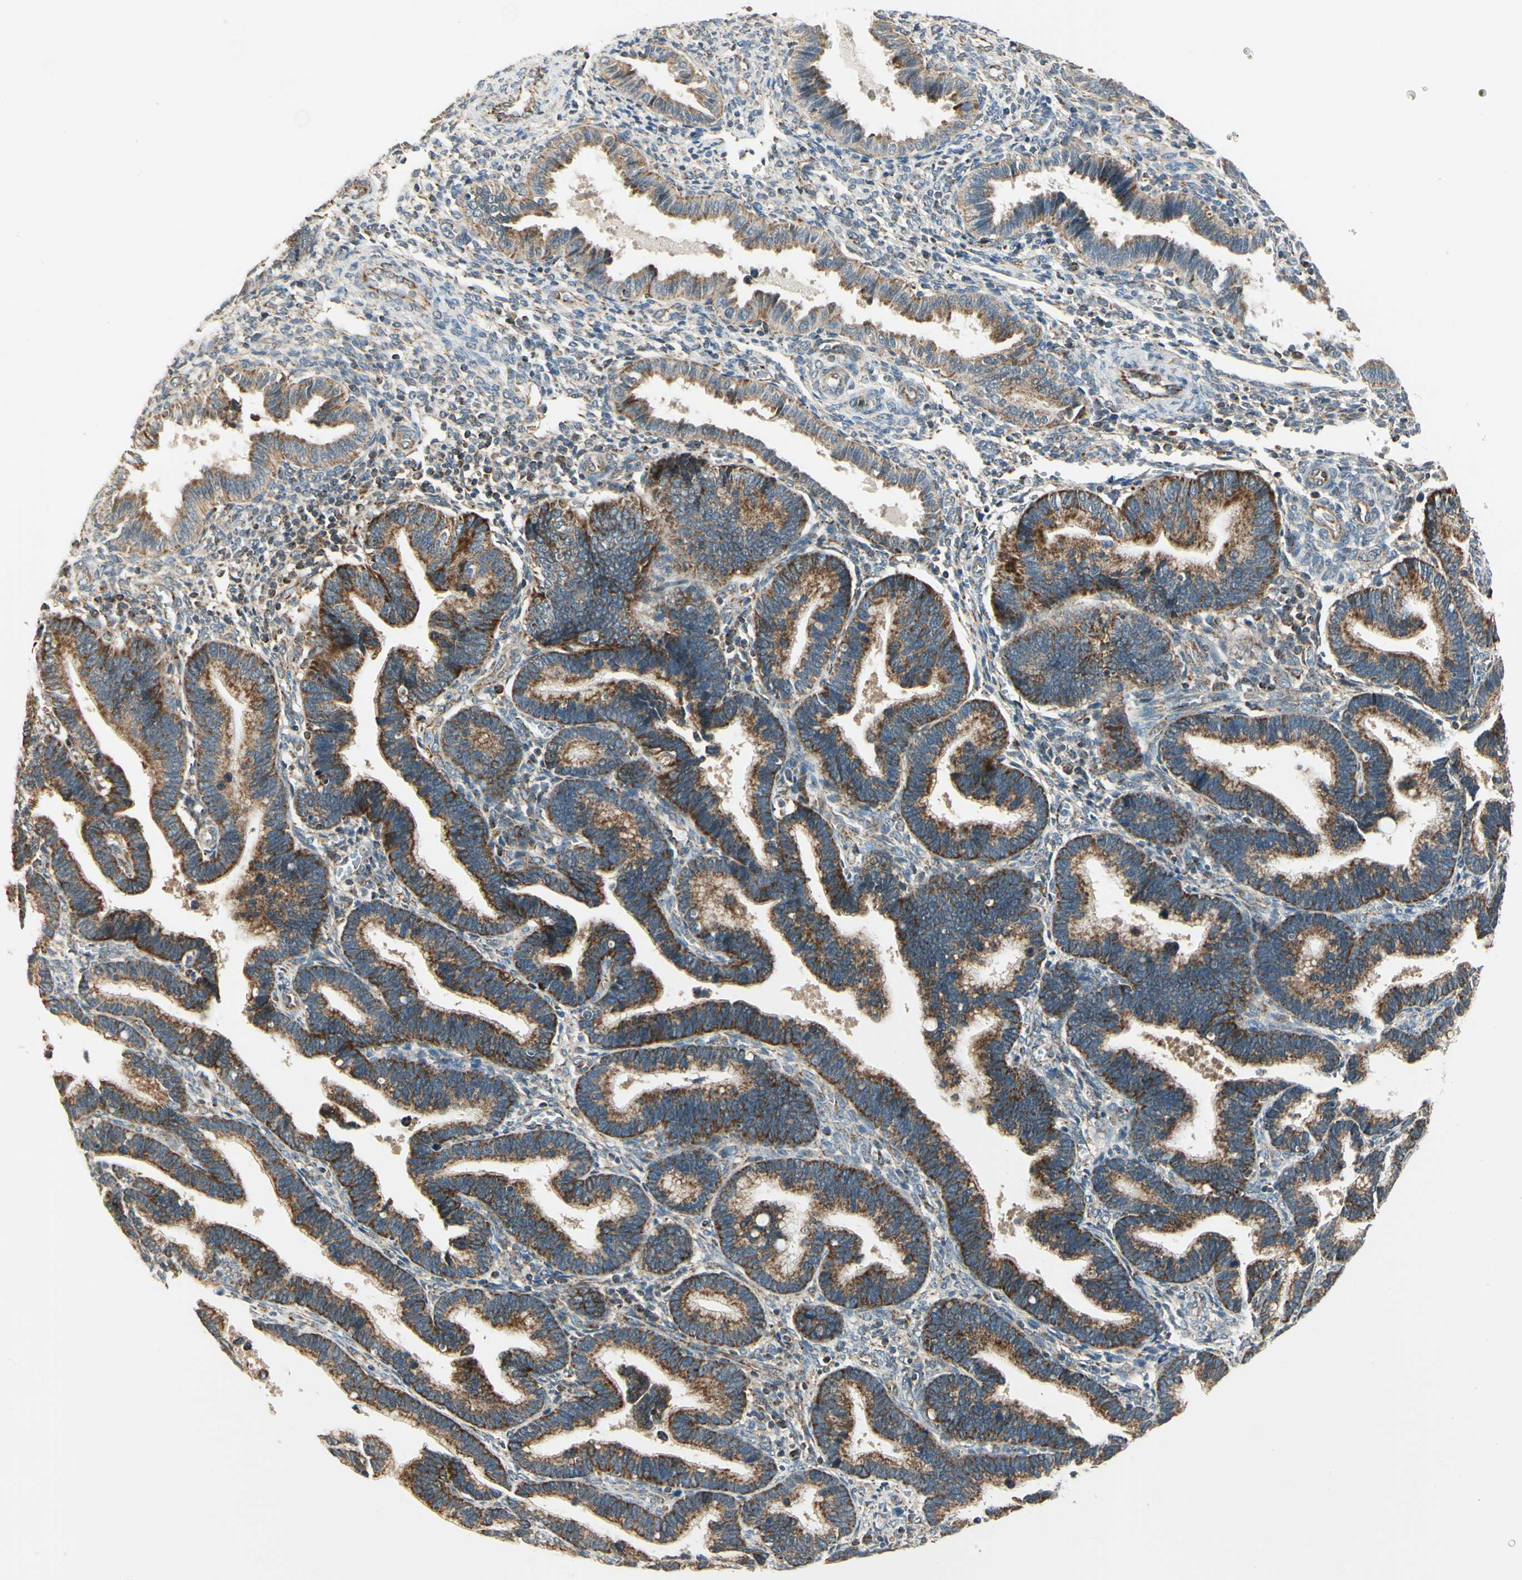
{"staining": {"intensity": "moderate", "quantity": "<25%", "location": "cytoplasmic/membranous"}, "tissue": "endometrium", "cell_type": "Cells in endometrial stroma", "image_type": "normal", "snomed": [{"axis": "morphology", "description": "Normal tissue, NOS"}, {"axis": "topography", "description": "Endometrium"}], "caption": "Brown immunohistochemical staining in normal human endometrium exhibits moderate cytoplasmic/membranous positivity in about <25% of cells in endometrial stroma.", "gene": "EPHB3", "patient": {"sex": "female", "age": 36}}